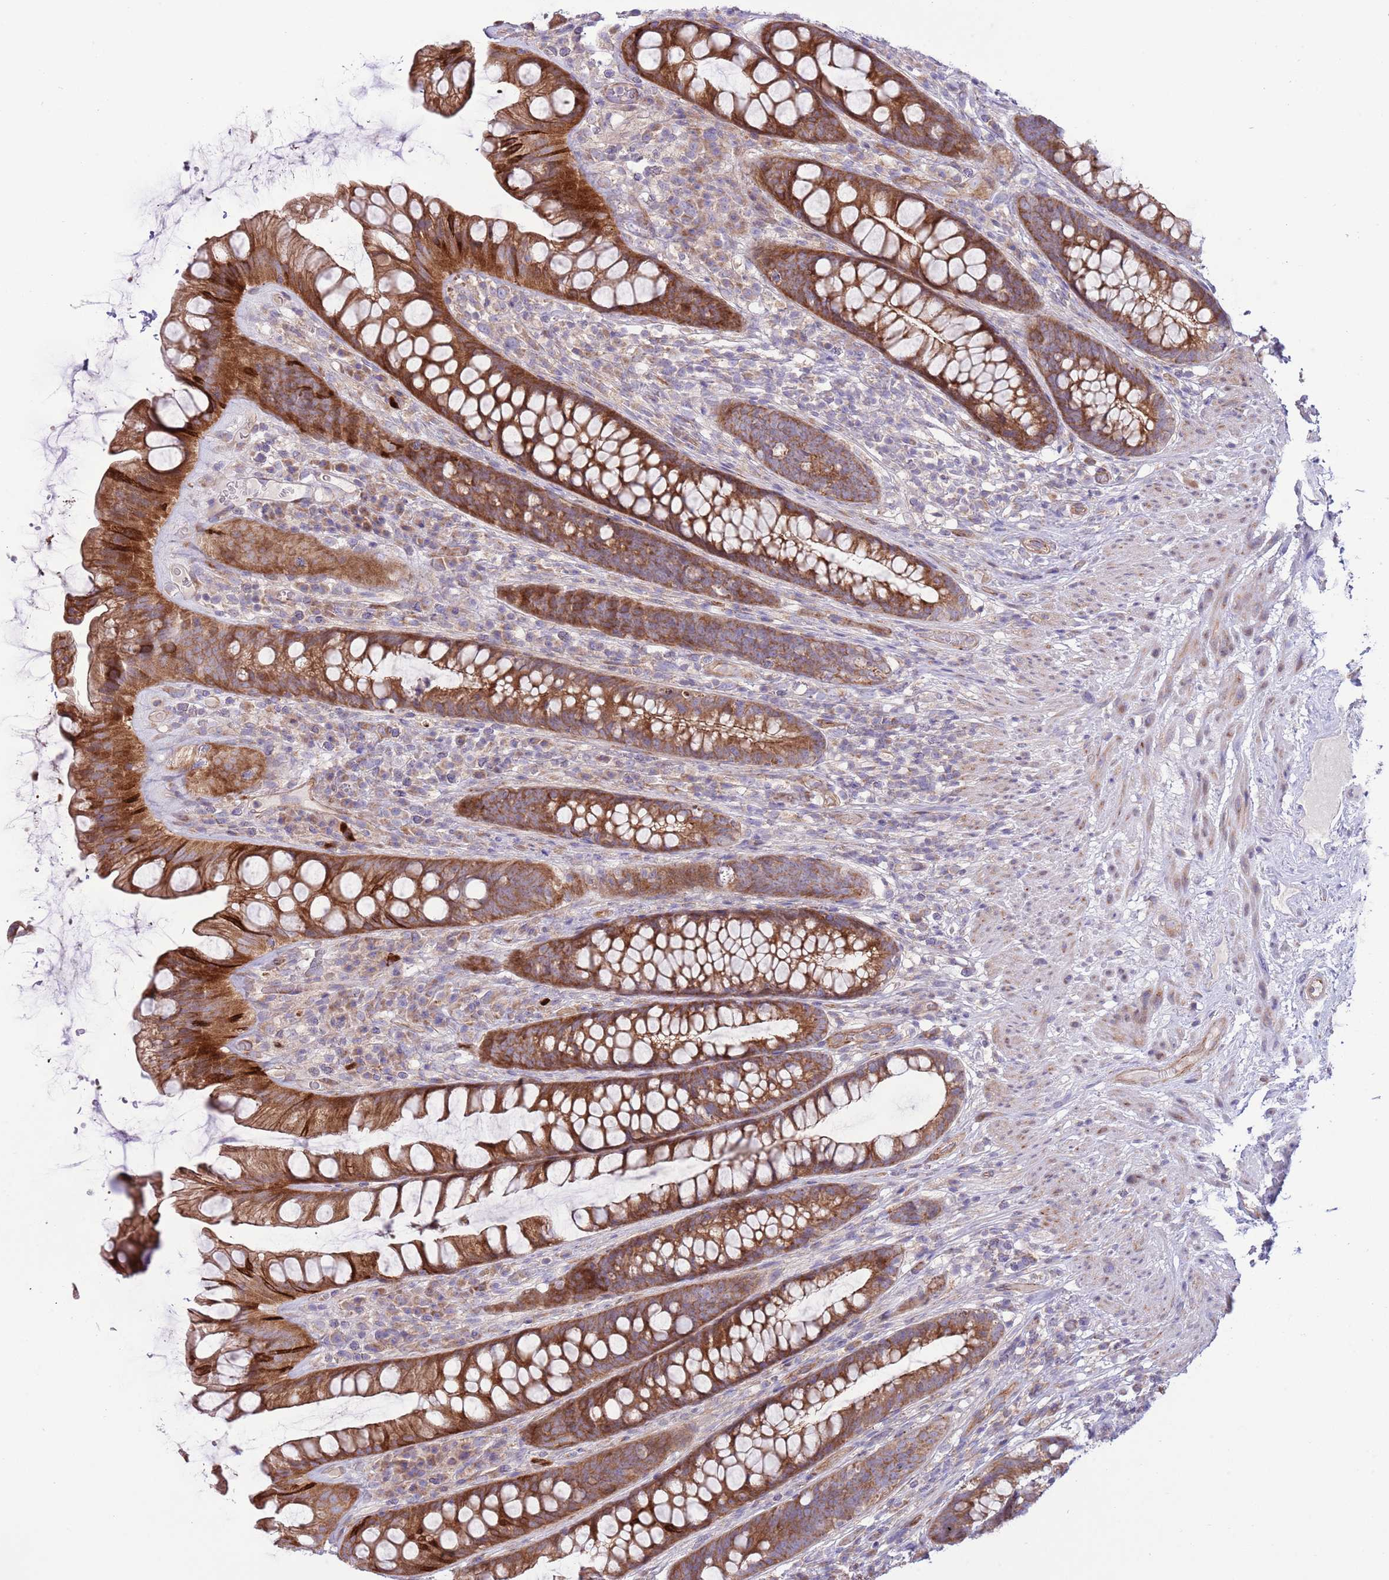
{"staining": {"intensity": "strong", "quantity": ">75%", "location": "cytoplasmic/membranous"}, "tissue": "rectum", "cell_type": "Glandular cells", "image_type": "normal", "snomed": [{"axis": "morphology", "description": "Normal tissue, NOS"}, {"axis": "topography", "description": "Rectum"}], "caption": "Rectum stained with DAB IHC displays high levels of strong cytoplasmic/membranous staining in about >75% of glandular cells.", "gene": "TOMM5", "patient": {"sex": "male", "age": 74}}